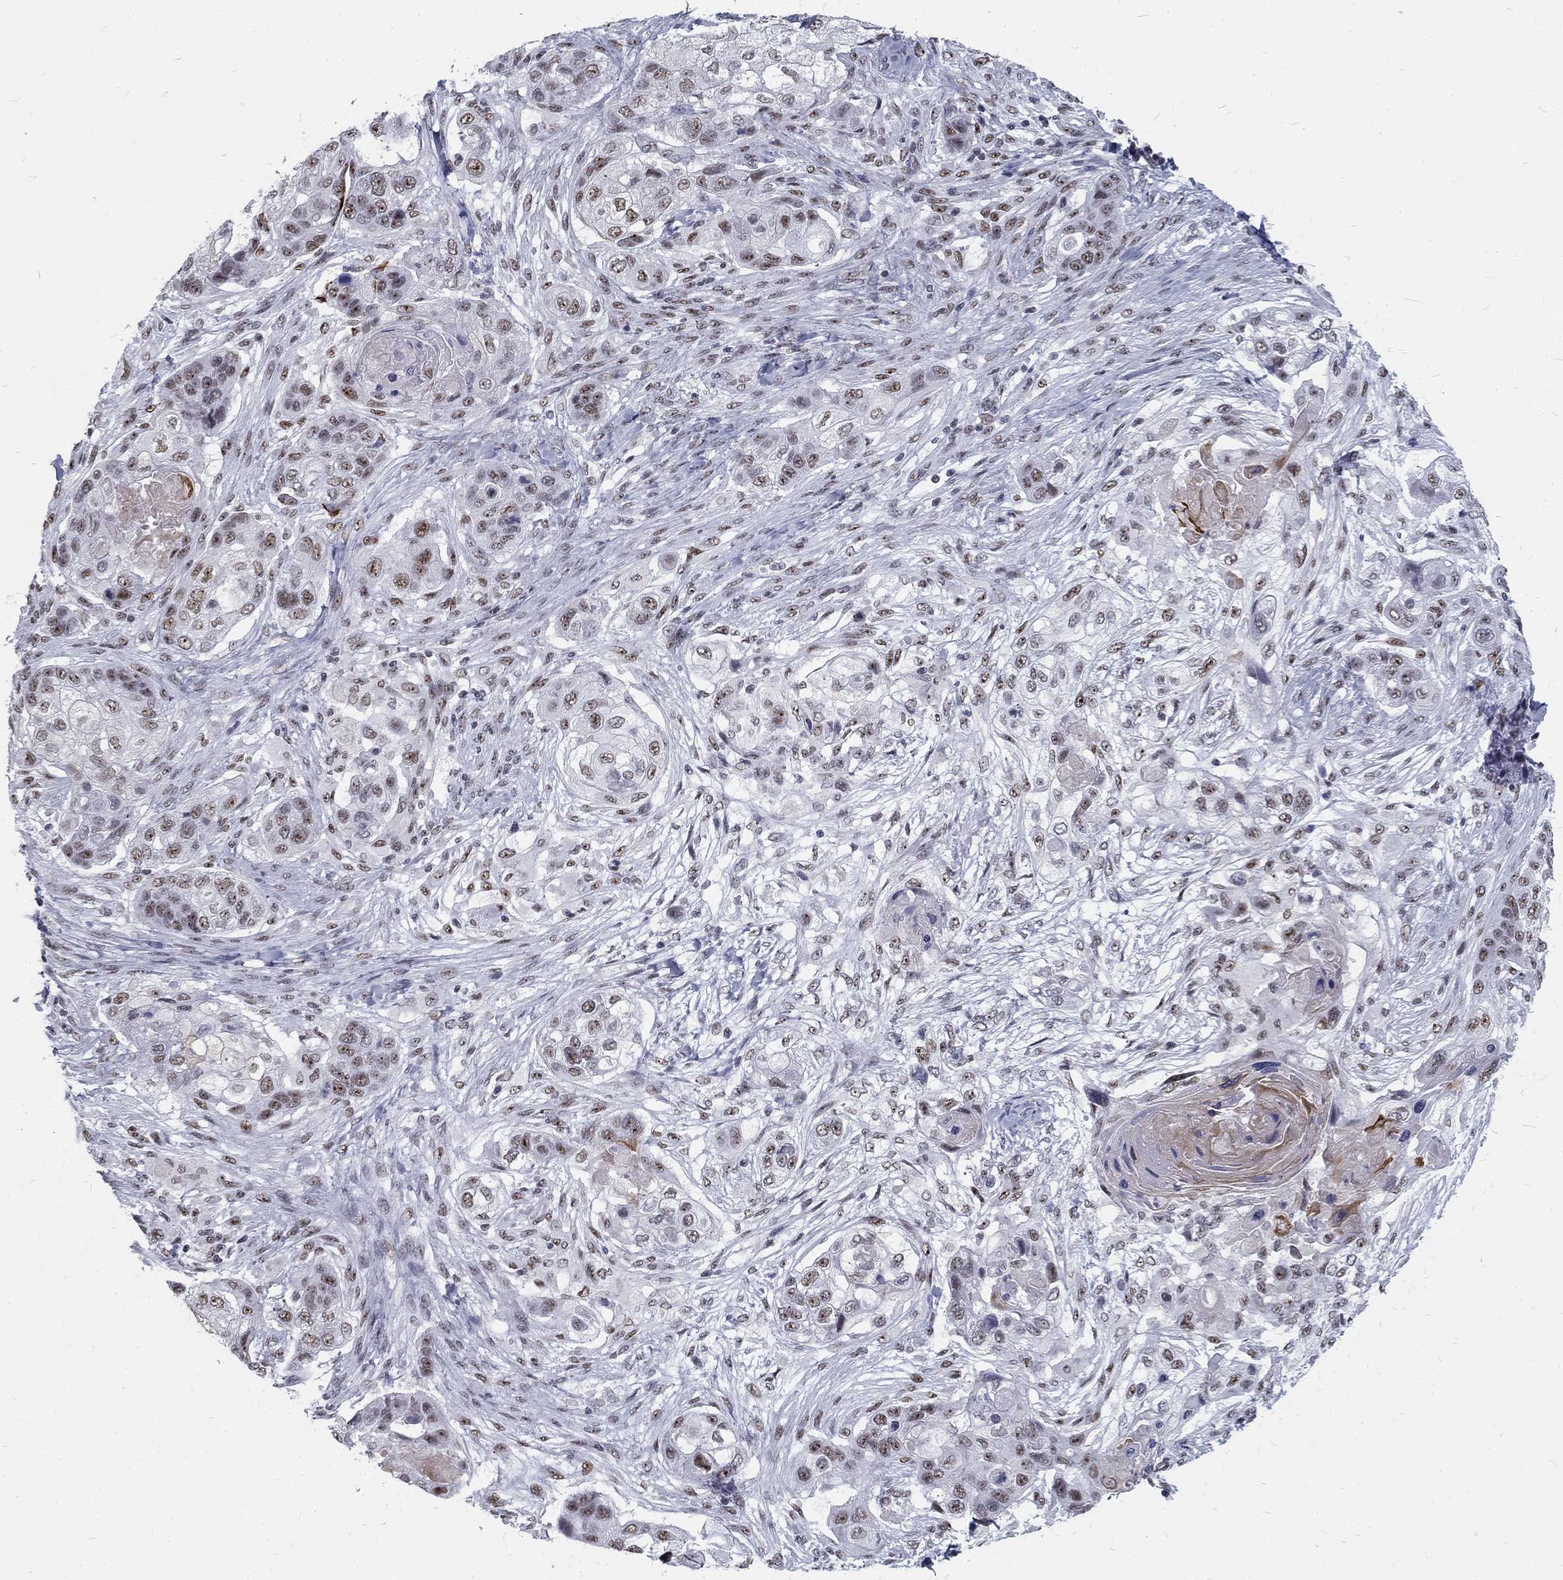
{"staining": {"intensity": "weak", "quantity": "<25%", "location": "nuclear"}, "tissue": "lung cancer", "cell_type": "Tumor cells", "image_type": "cancer", "snomed": [{"axis": "morphology", "description": "Squamous cell carcinoma, NOS"}, {"axis": "topography", "description": "Lung"}], "caption": "Lung cancer (squamous cell carcinoma) stained for a protein using IHC exhibits no expression tumor cells.", "gene": "SNORC", "patient": {"sex": "male", "age": 69}}